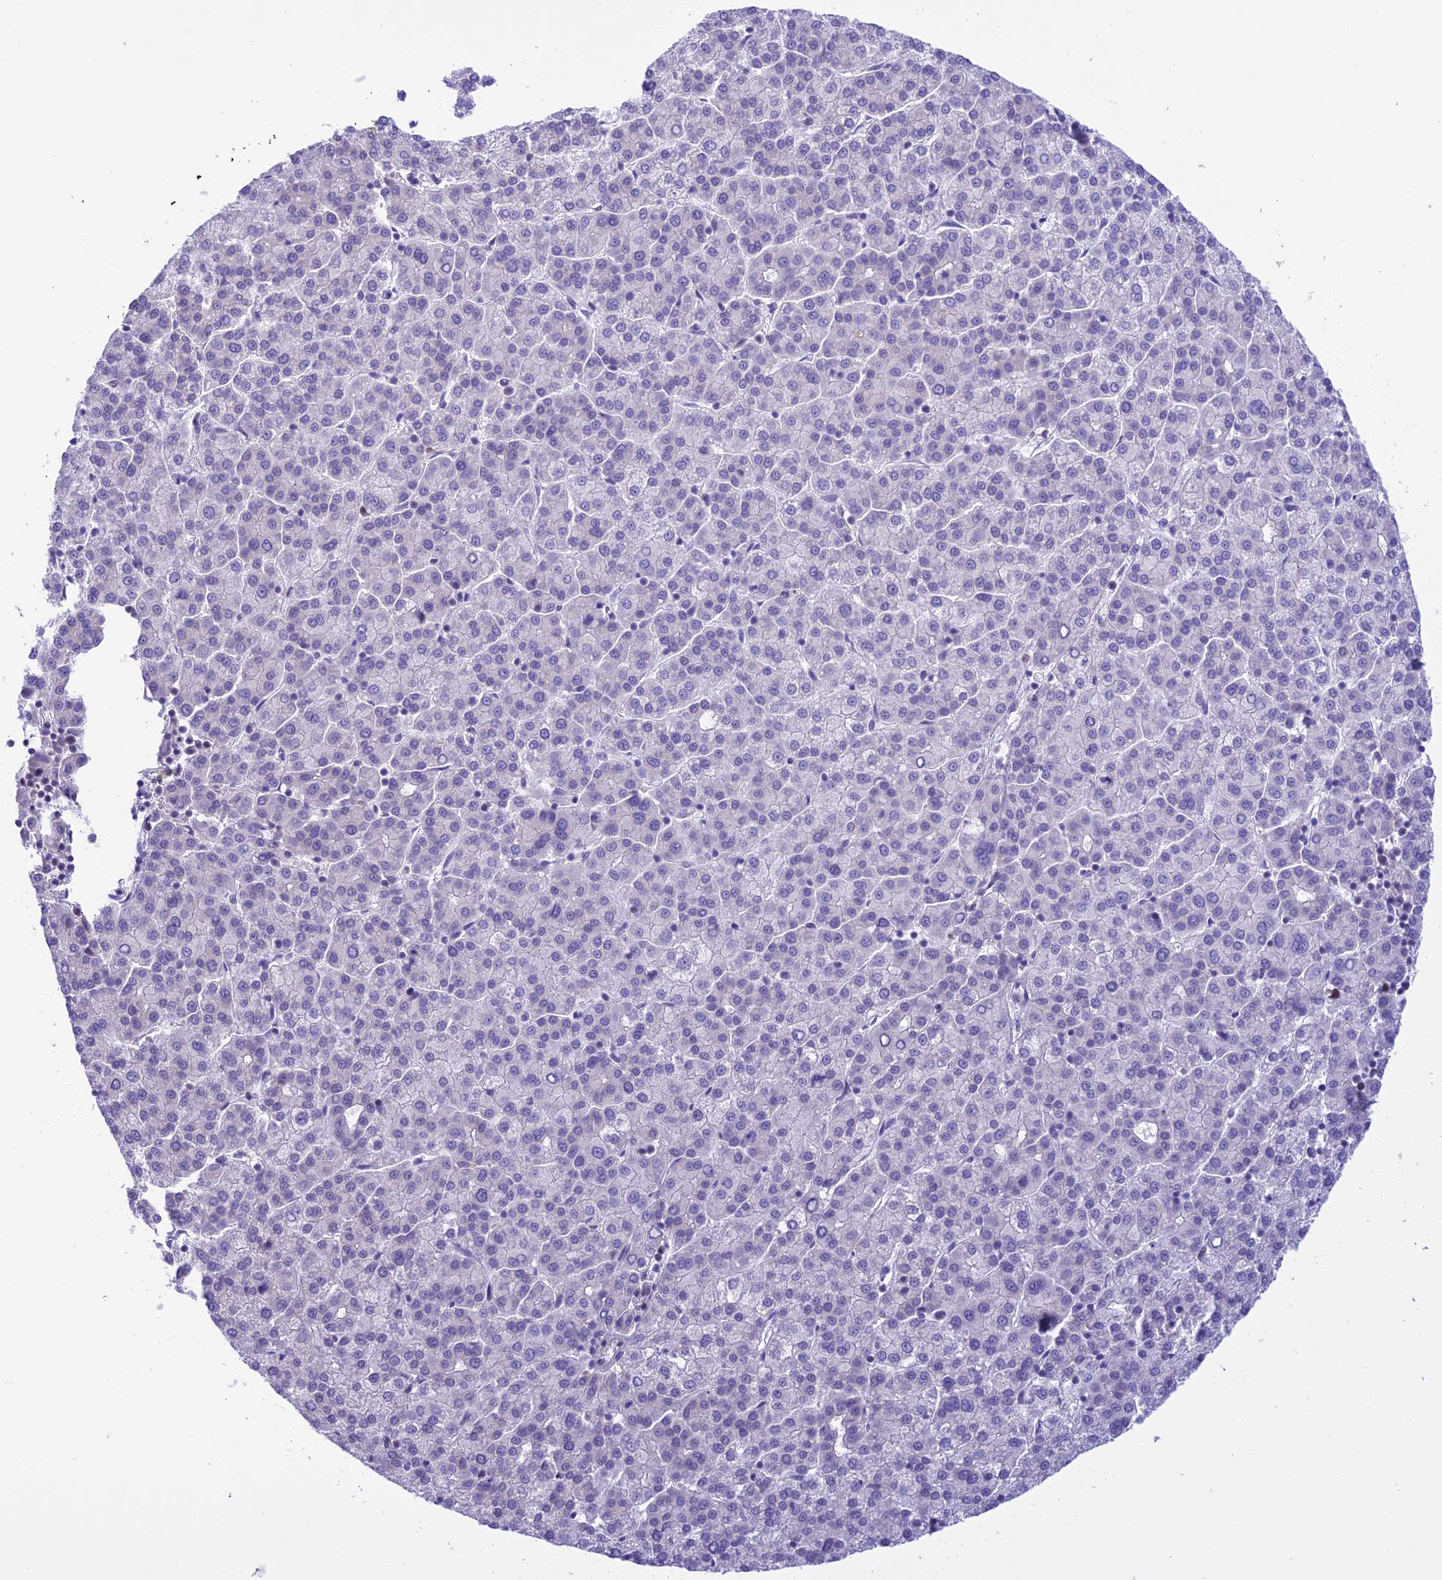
{"staining": {"intensity": "negative", "quantity": "none", "location": "none"}, "tissue": "liver cancer", "cell_type": "Tumor cells", "image_type": "cancer", "snomed": [{"axis": "morphology", "description": "Carcinoma, Hepatocellular, NOS"}, {"axis": "topography", "description": "Liver"}], "caption": "Tumor cells are negative for protein expression in human liver hepatocellular carcinoma. (DAB immunohistochemistry (IHC) visualized using brightfield microscopy, high magnification).", "gene": "RNF126", "patient": {"sex": "female", "age": 58}}